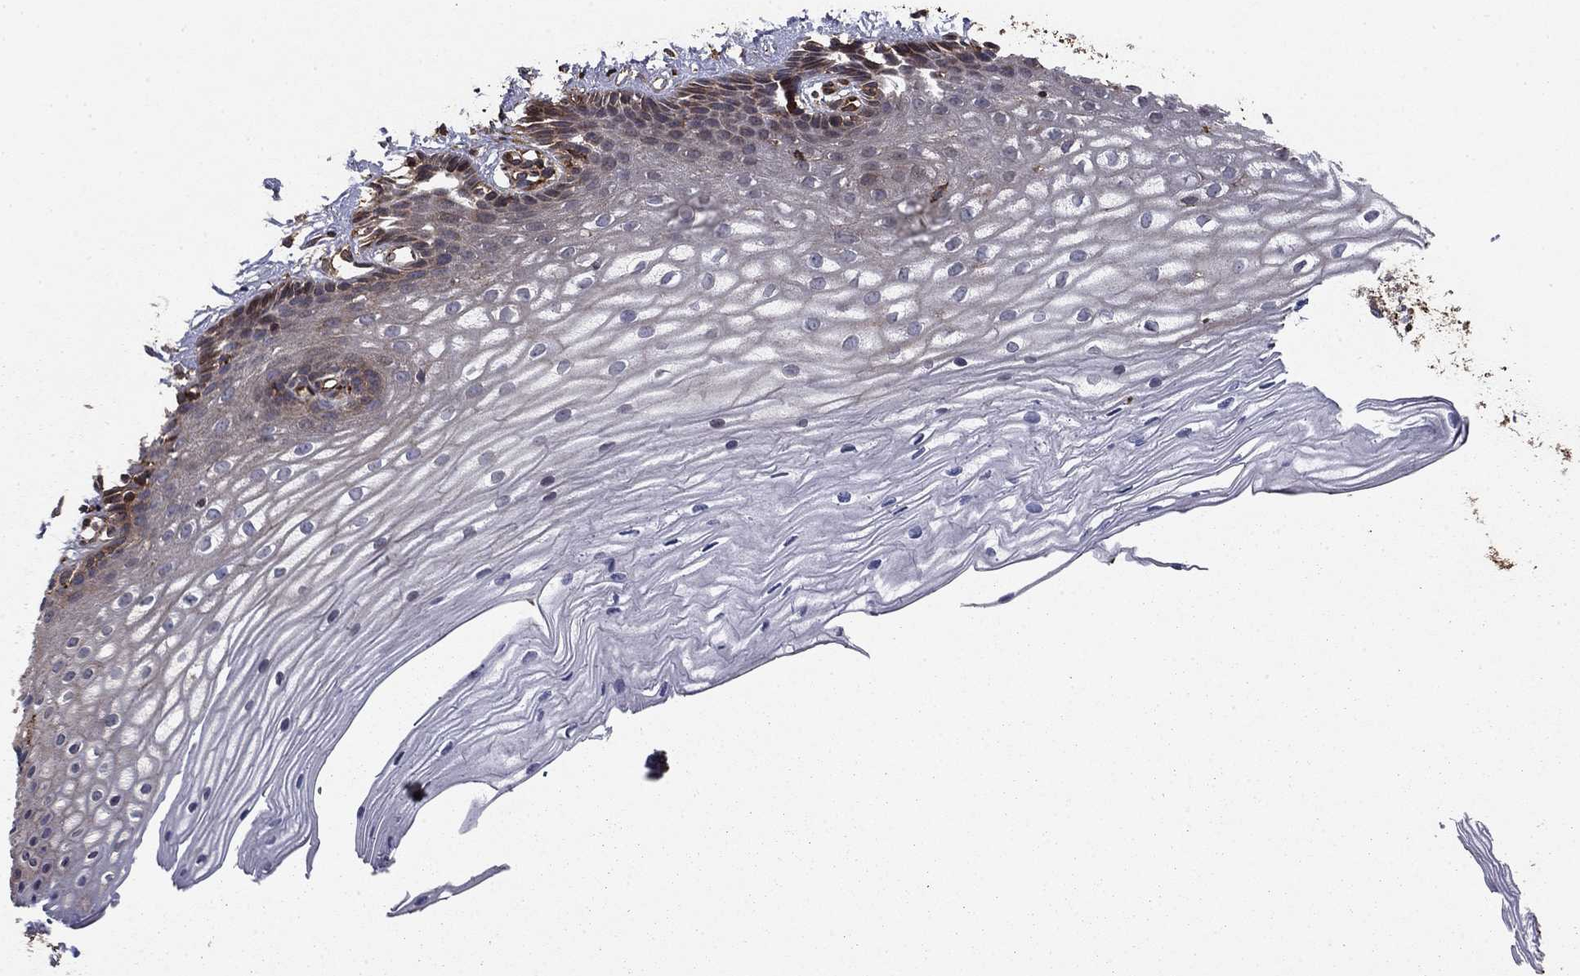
{"staining": {"intensity": "moderate", "quantity": "<25%", "location": "cytoplasmic/membranous"}, "tissue": "cervix", "cell_type": "Glandular cells", "image_type": "normal", "snomed": [{"axis": "morphology", "description": "Normal tissue, NOS"}, {"axis": "topography", "description": "Cervix"}], "caption": "There is low levels of moderate cytoplasmic/membranous staining in glandular cells of unremarkable cervix, as demonstrated by immunohistochemical staining (brown color).", "gene": "HABP4", "patient": {"sex": "female", "age": 40}}